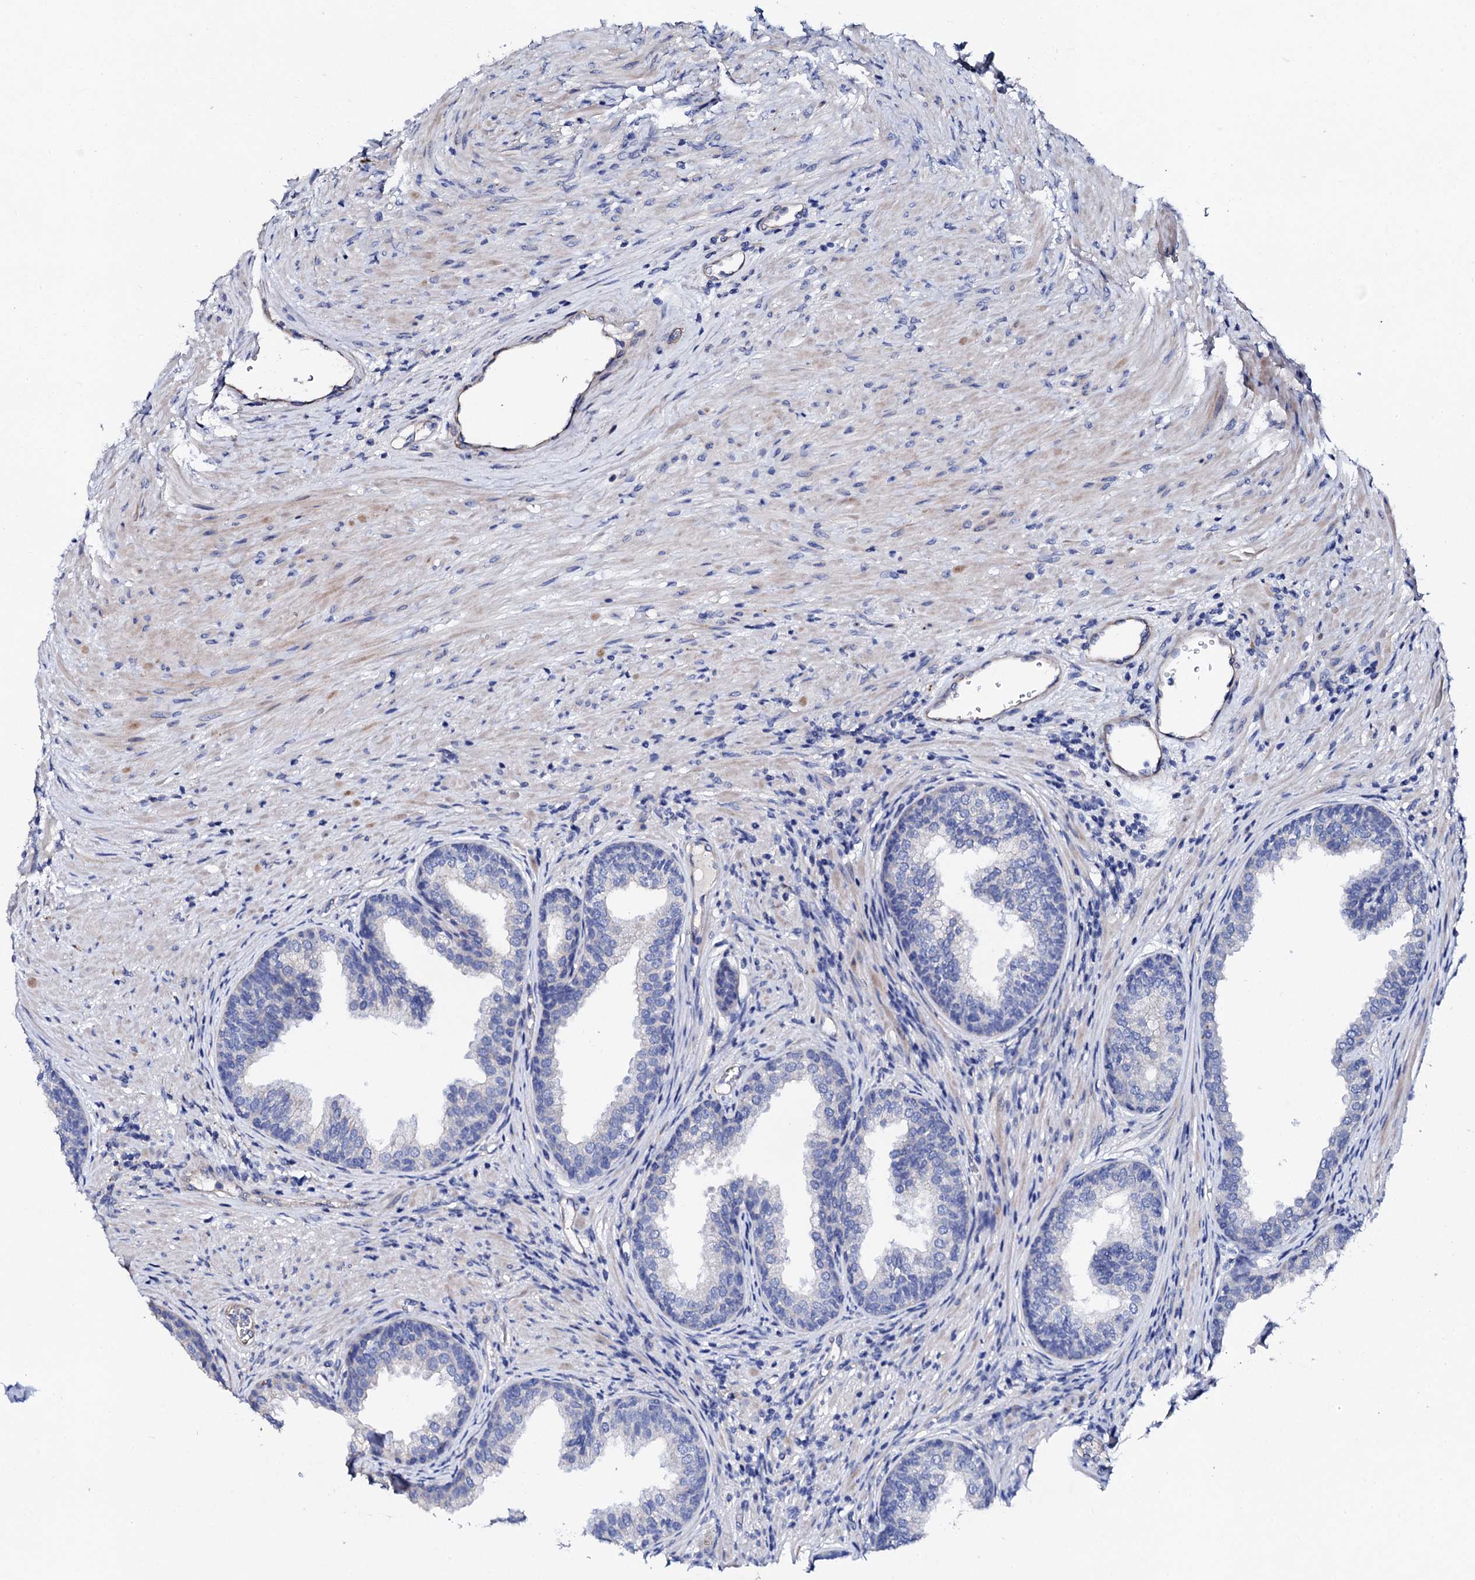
{"staining": {"intensity": "negative", "quantity": "none", "location": "none"}, "tissue": "prostate", "cell_type": "Glandular cells", "image_type": "normal", "snomed": [{"axis": "morphology", "description": "Normal tissue, NOS"}, {"axis": "topography", "description": "Prostate"}], "caption": "This photomicrograph is of unremarkable prostate stained with immunohistochemistry (IHC) to label a protein in brown with the nuclei are counter-stained blue. There is no staining in glandular cells. (IHC, brightfield microscopy, high magnification).", "gene": "KLHL32", "patient": {"sex": "male", "age": 76}}